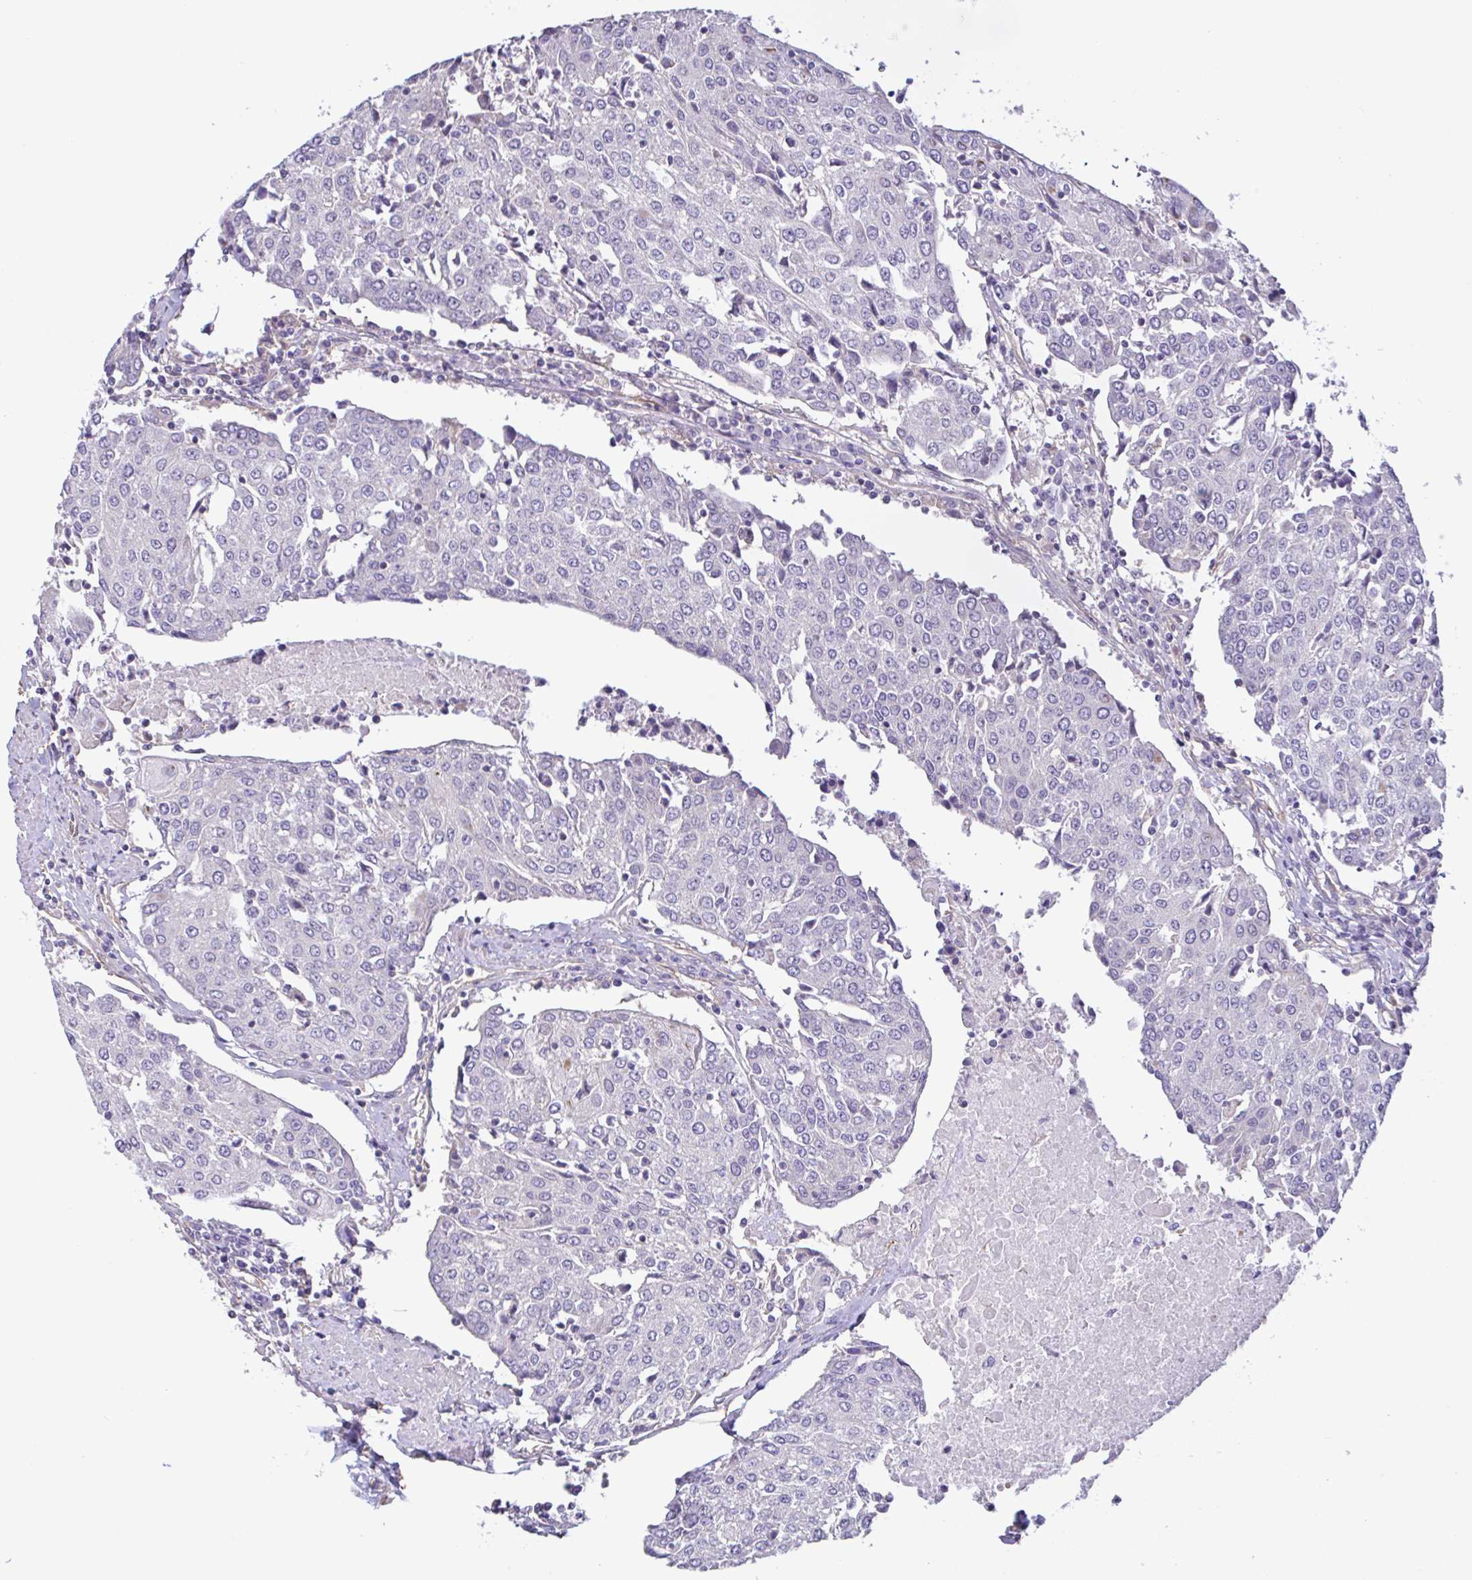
{"staining": {"intensity": "negative", "quantity": "none", "location": "none"}, "tissue": "urothelial cancer", "cell_type": "Tumor cells", "image_type": "cancer", "snomed": [{"axis": "morphology", "description": "Urothelial carcinoma, High grade"}, {"axis": "topography", "description": "Urinary bladder"}], "caption": "Protein analysis of urothelial carcinoma (high-grade) reveals no significant expression in tumor cells. (DAB (3,3'-diaminobenzidine) immunohistochemistry (IHC), high magnification).", "gene": "PLCD4", "patient": {"sex": "female", "age": 85}}